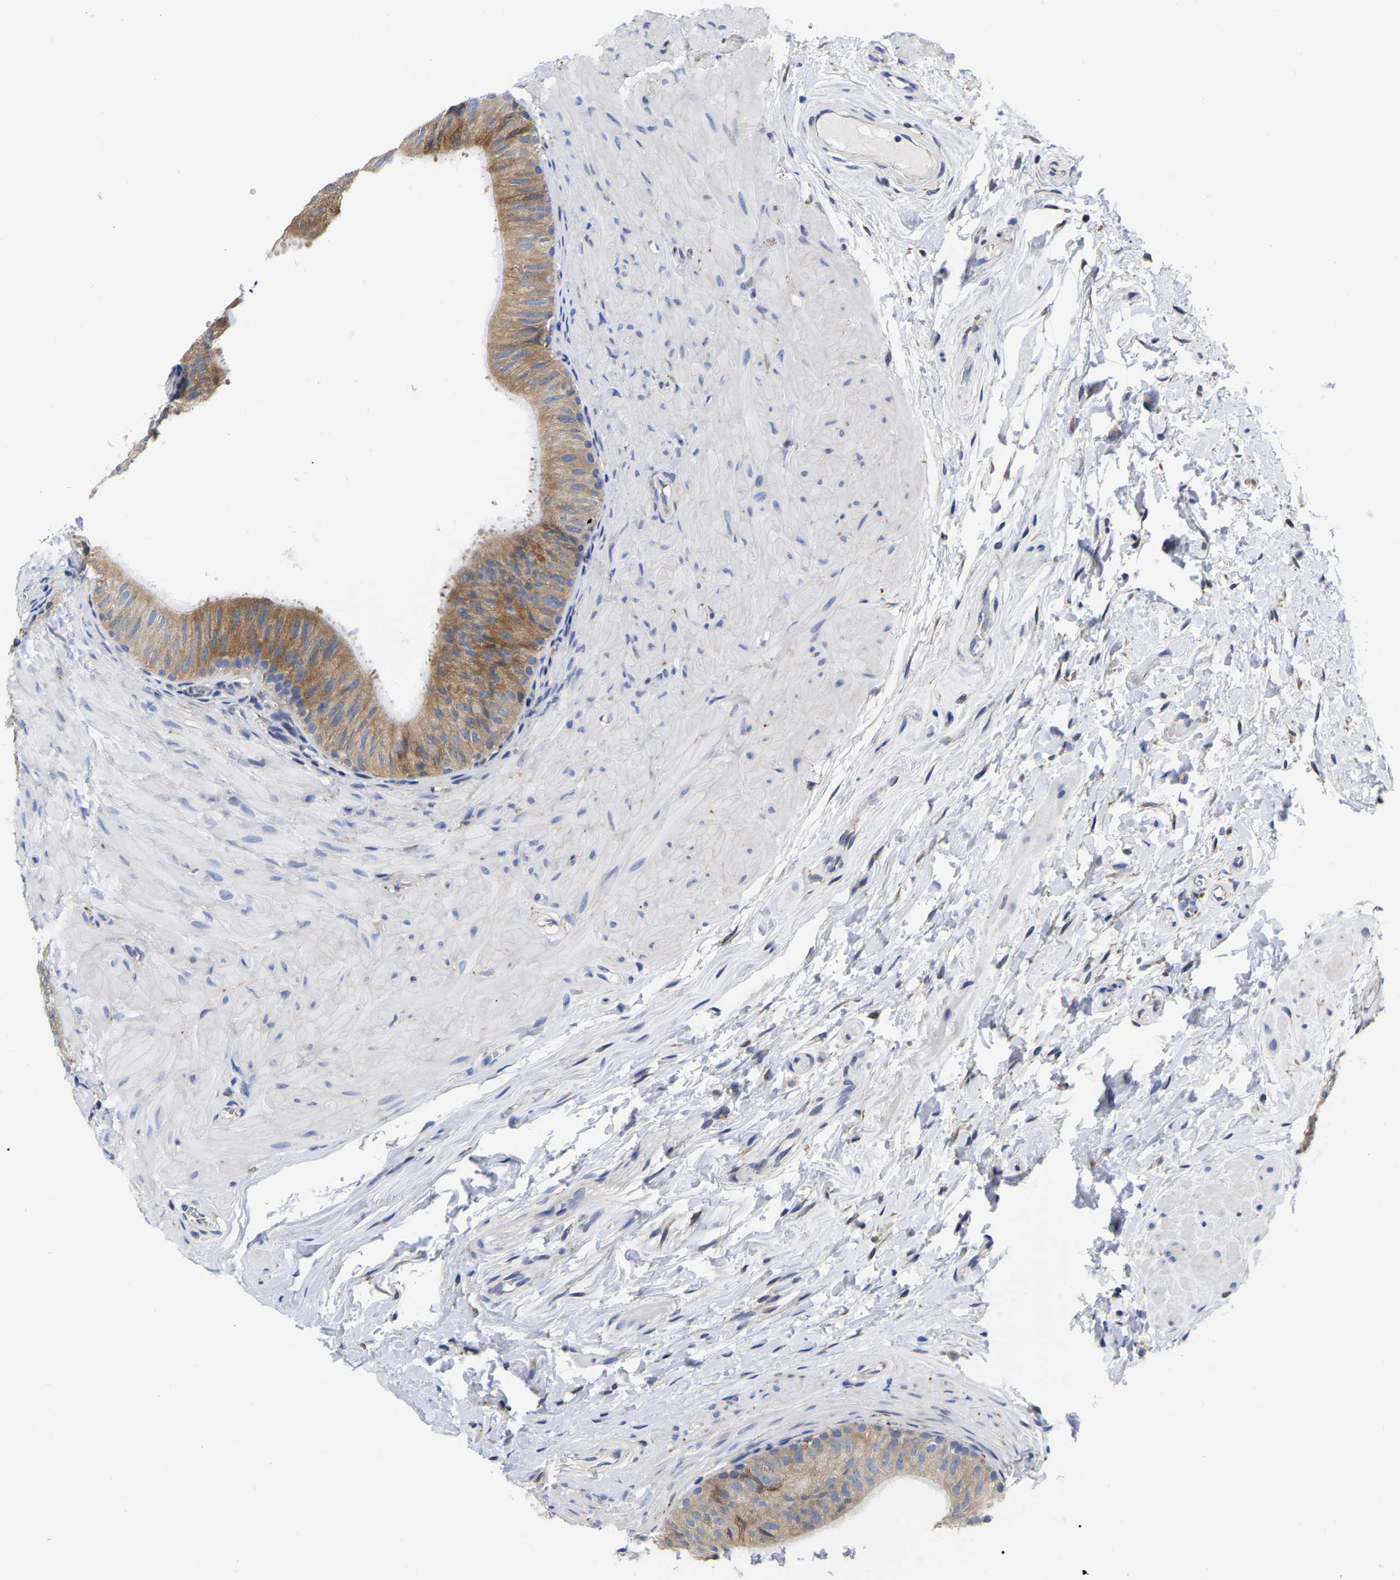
{"staining": {"intensity": "moderate", "quantity": ">75%", "location": "cytoplasmic/membranous"}, "tissue": "epididymis", "cell_type": "Glandular cells", "image_type": "normal", "snomed": [{"axis": "morphology", "description": "Normal tissue, NOS"}, {"axis": "topography", "description": "Epididymis"}], "caption": "Benign epididymis reveals moderate cytoplasmic/membranous positivity in approximately >75% of glandular cells.", "gene": "CFAP298", "patient": {"sex": "male", "age": 34}}